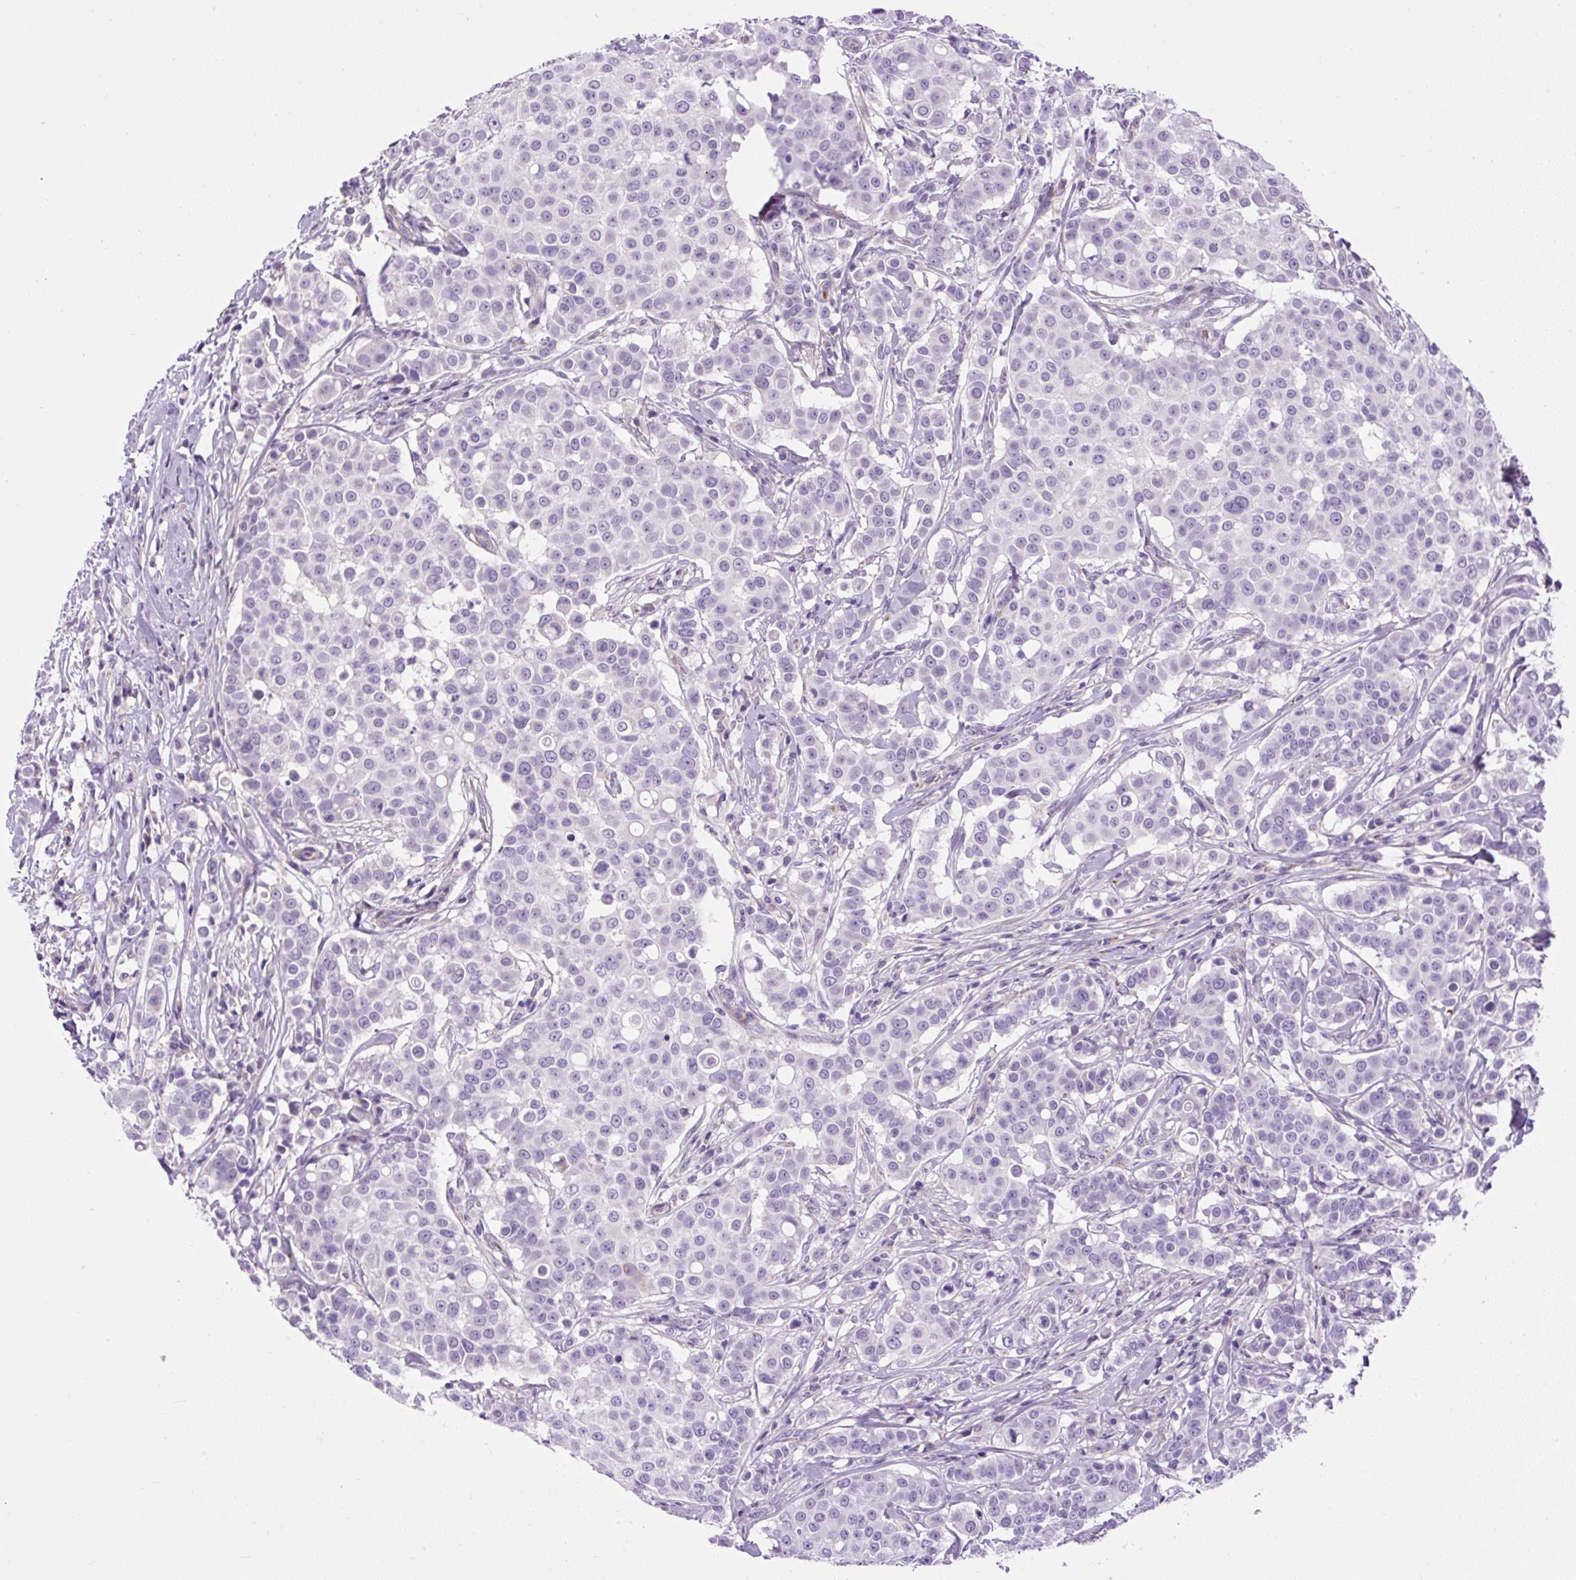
{"staining": {"intensity": "negative", "quantity": "none", "location": "none"}, "tissue": "breast cancer", "cell_type": "Tumor cells", "image_type": "cancer", "snomed": [{"axis": "morphology", "description": "Duct carcinoma"}, {"axis": "topography", "description": "Breast"}], "caption": "A photomicrograph of intraductal carcinoma (breast) stained for a protein reveals no brown staining in tumor cells.", "gene": "VWA7", "patient": {"sex": "female", "age": 27}}